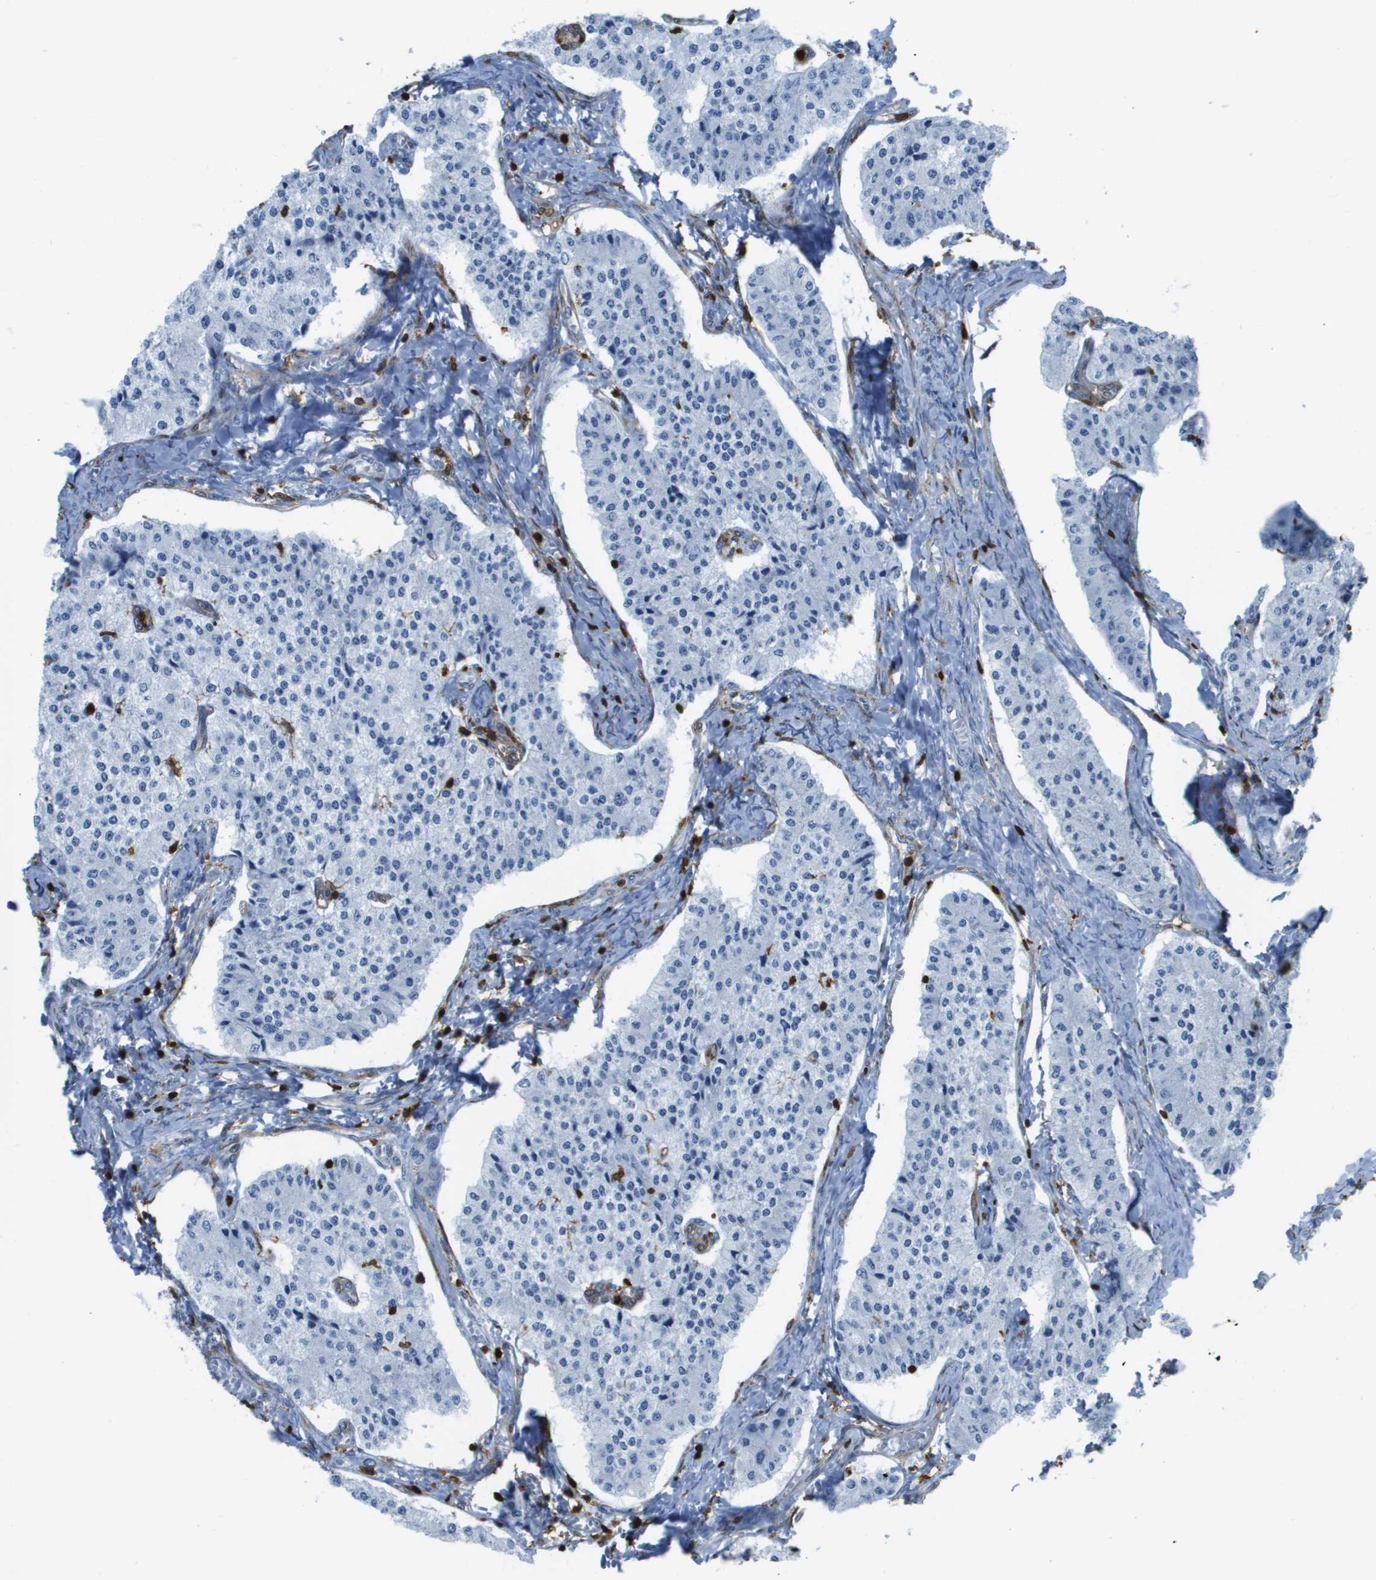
{"staining": {"intensity": "negative", "quantity": "none", "location": "none"}, "tissue": "carcinoid", "cell_type": "Tumor cells", "image_type": "cancer", "snomed": [{"axis": "morphology", "description": "Carcinoid, malignant, NOS"}, {"axis": "topography", "description": "Colon"}], "caption": "Immunohistochemistry (IHC) histopathology image of neoplastic tissue: carcinoid stained with DAB (3,3'-diaminobenzidine) reveals no significant protein staining in tumor cells.", "gene": "DOCK5", "patient": {"sex": "female", "age": 52}}